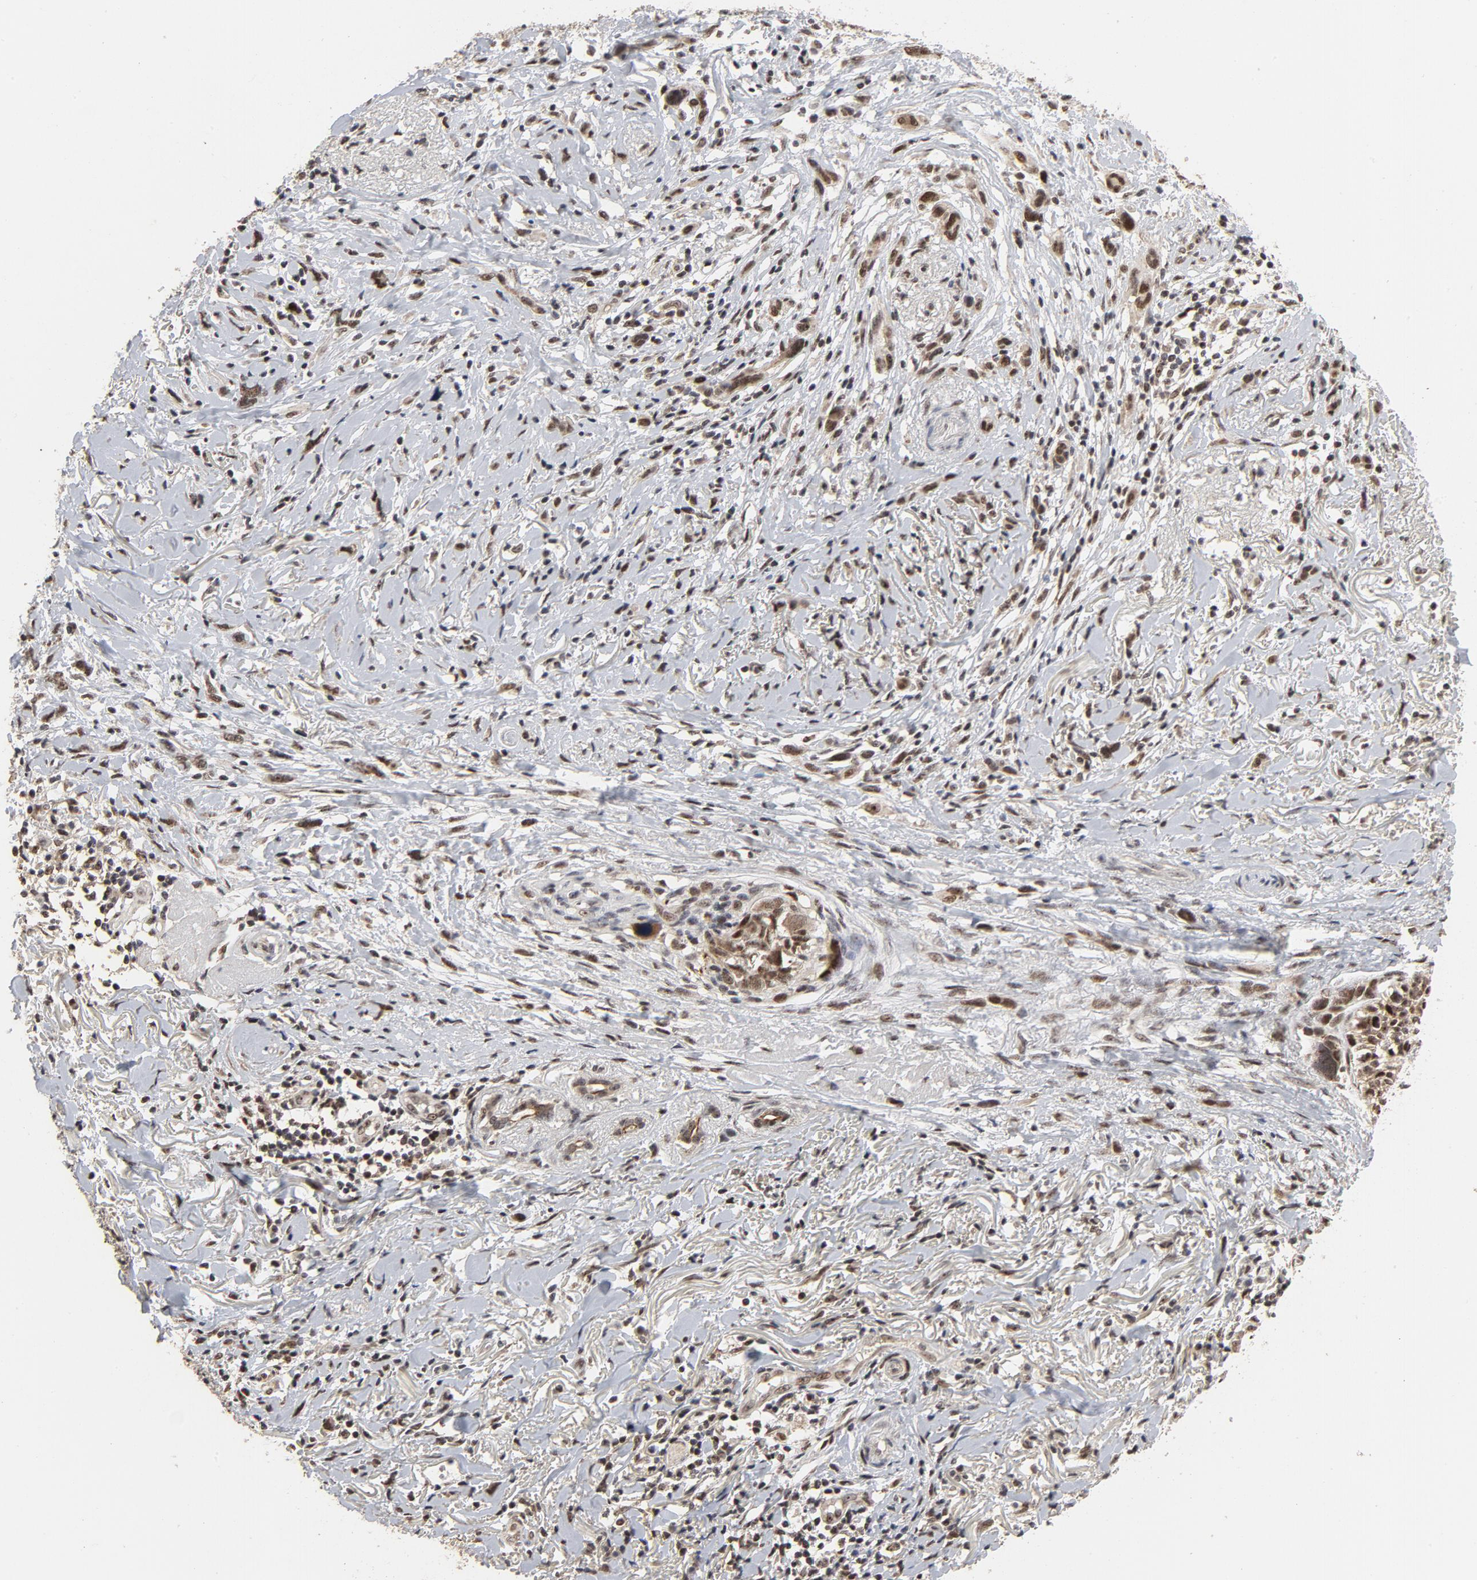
{"staining": {"intensity": "strong", "quantity": ">75%", "location": "nuclear"}, "tissue": "melanoma", "cell_type": "Tumor cells", "image_type": "cancer", "snomed": [{"axis": "morphology", "description": "Malignant melanoma, NOS"}, {"axis": "topography", "description": "Skin"}], "caption": "A photomicrograph of melanoma stained for a protein exhibits strong nuclear brown staining in tumor cells.", "gene": "TP53RK", "patient": {"sex": "male", "age": 91}}